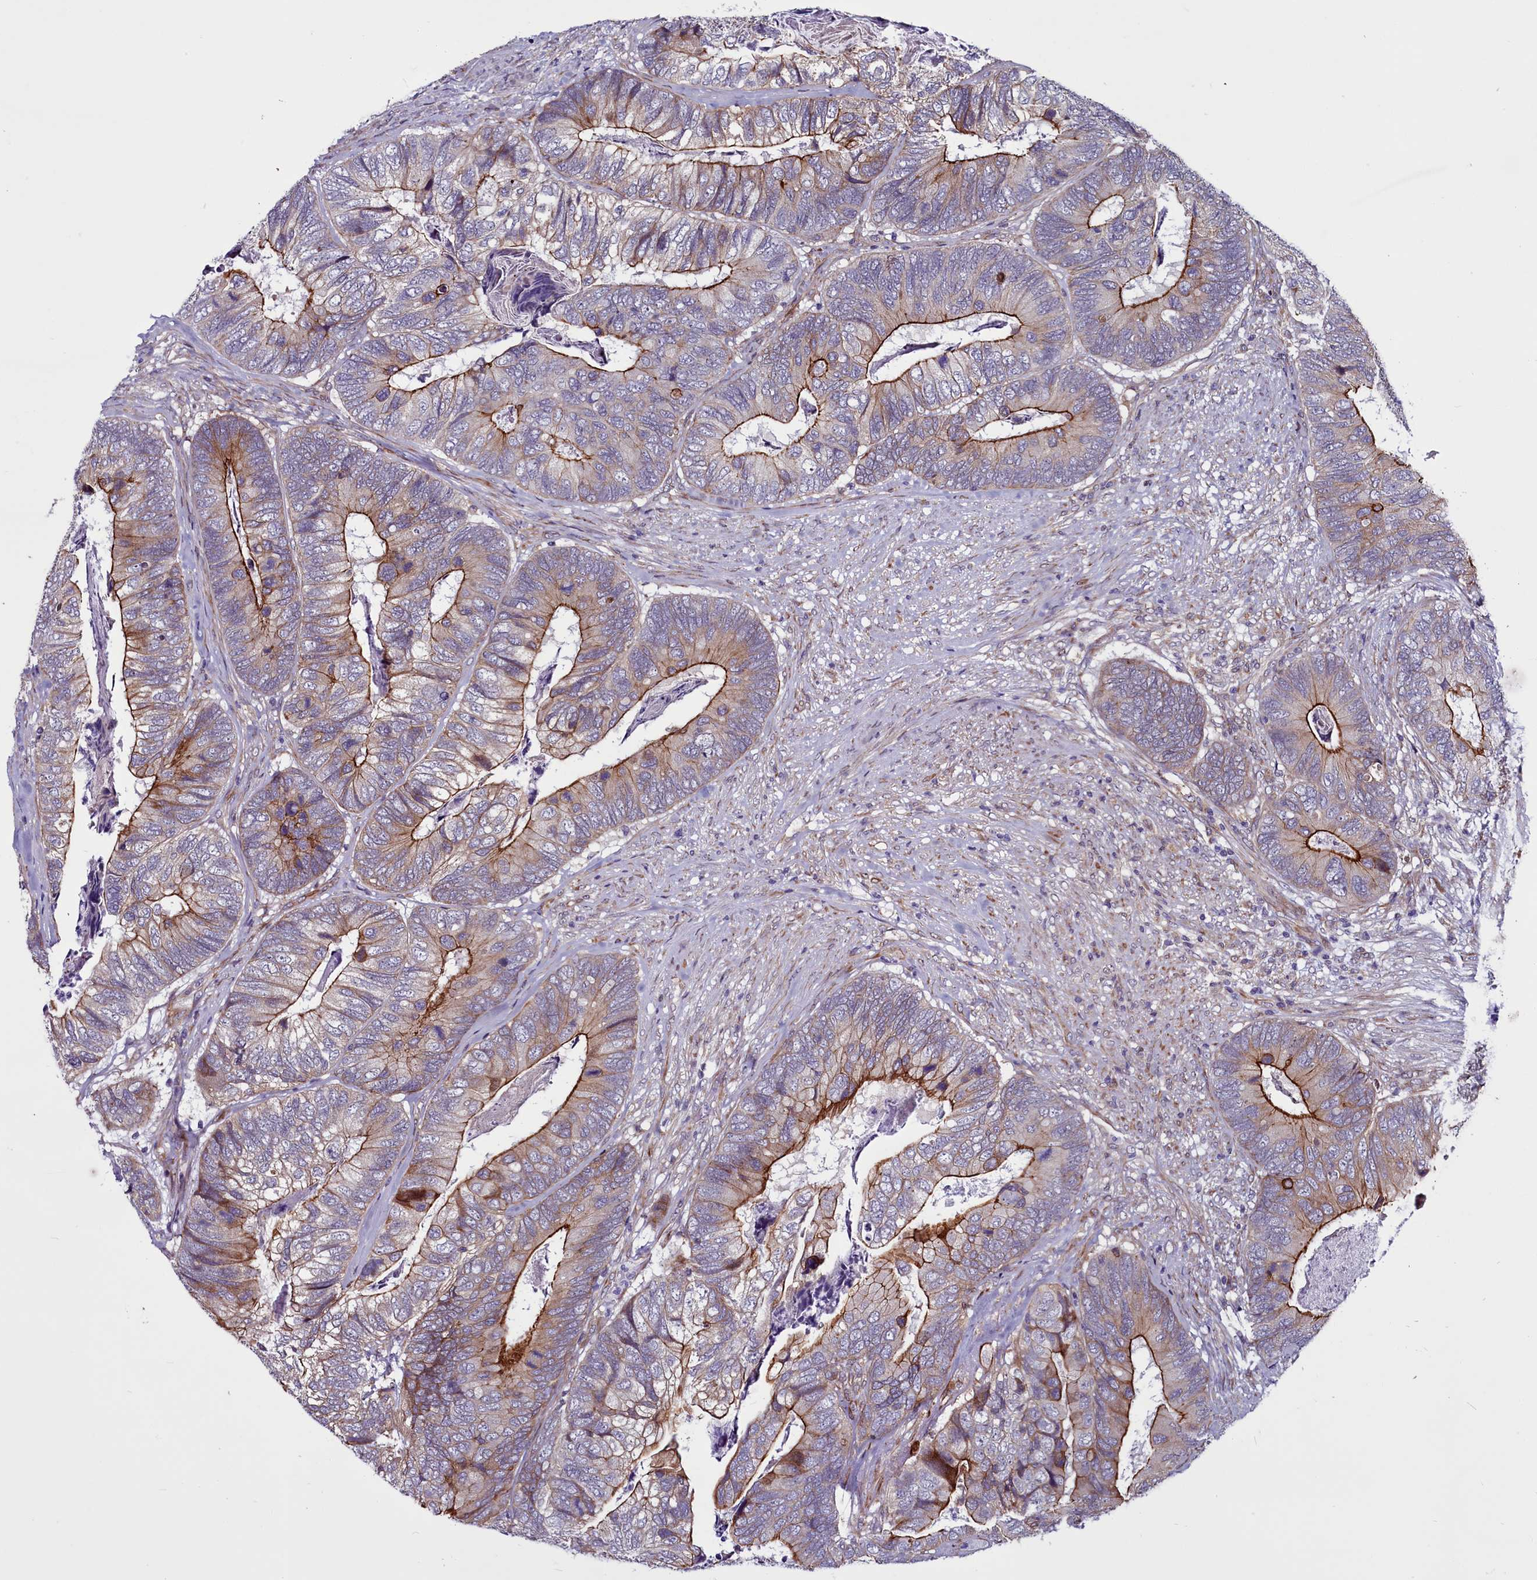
{"staining": {"intensity": "strong", "quantity": "25%-75%", "location": "cytoplasmic/membranous"}, "tissue": "colorectal cancer", "cell_type": "Tumor cells", "image_type": "cancer", "snomed": [{"axis": "morphology", "description": "Adenocarcinoma, NOS"}, {"axis": "topography", "description": "Colon"}], "caption": "Colorectal cancer (adenocarcinoma) was stained to show a protein in brown. There is high levels of strong cytoplasmic/membranous expression in about 25%-75% of tumor cells.", "gene": "MCRIP1", "patient": {"sex": "female", "age": 67}}